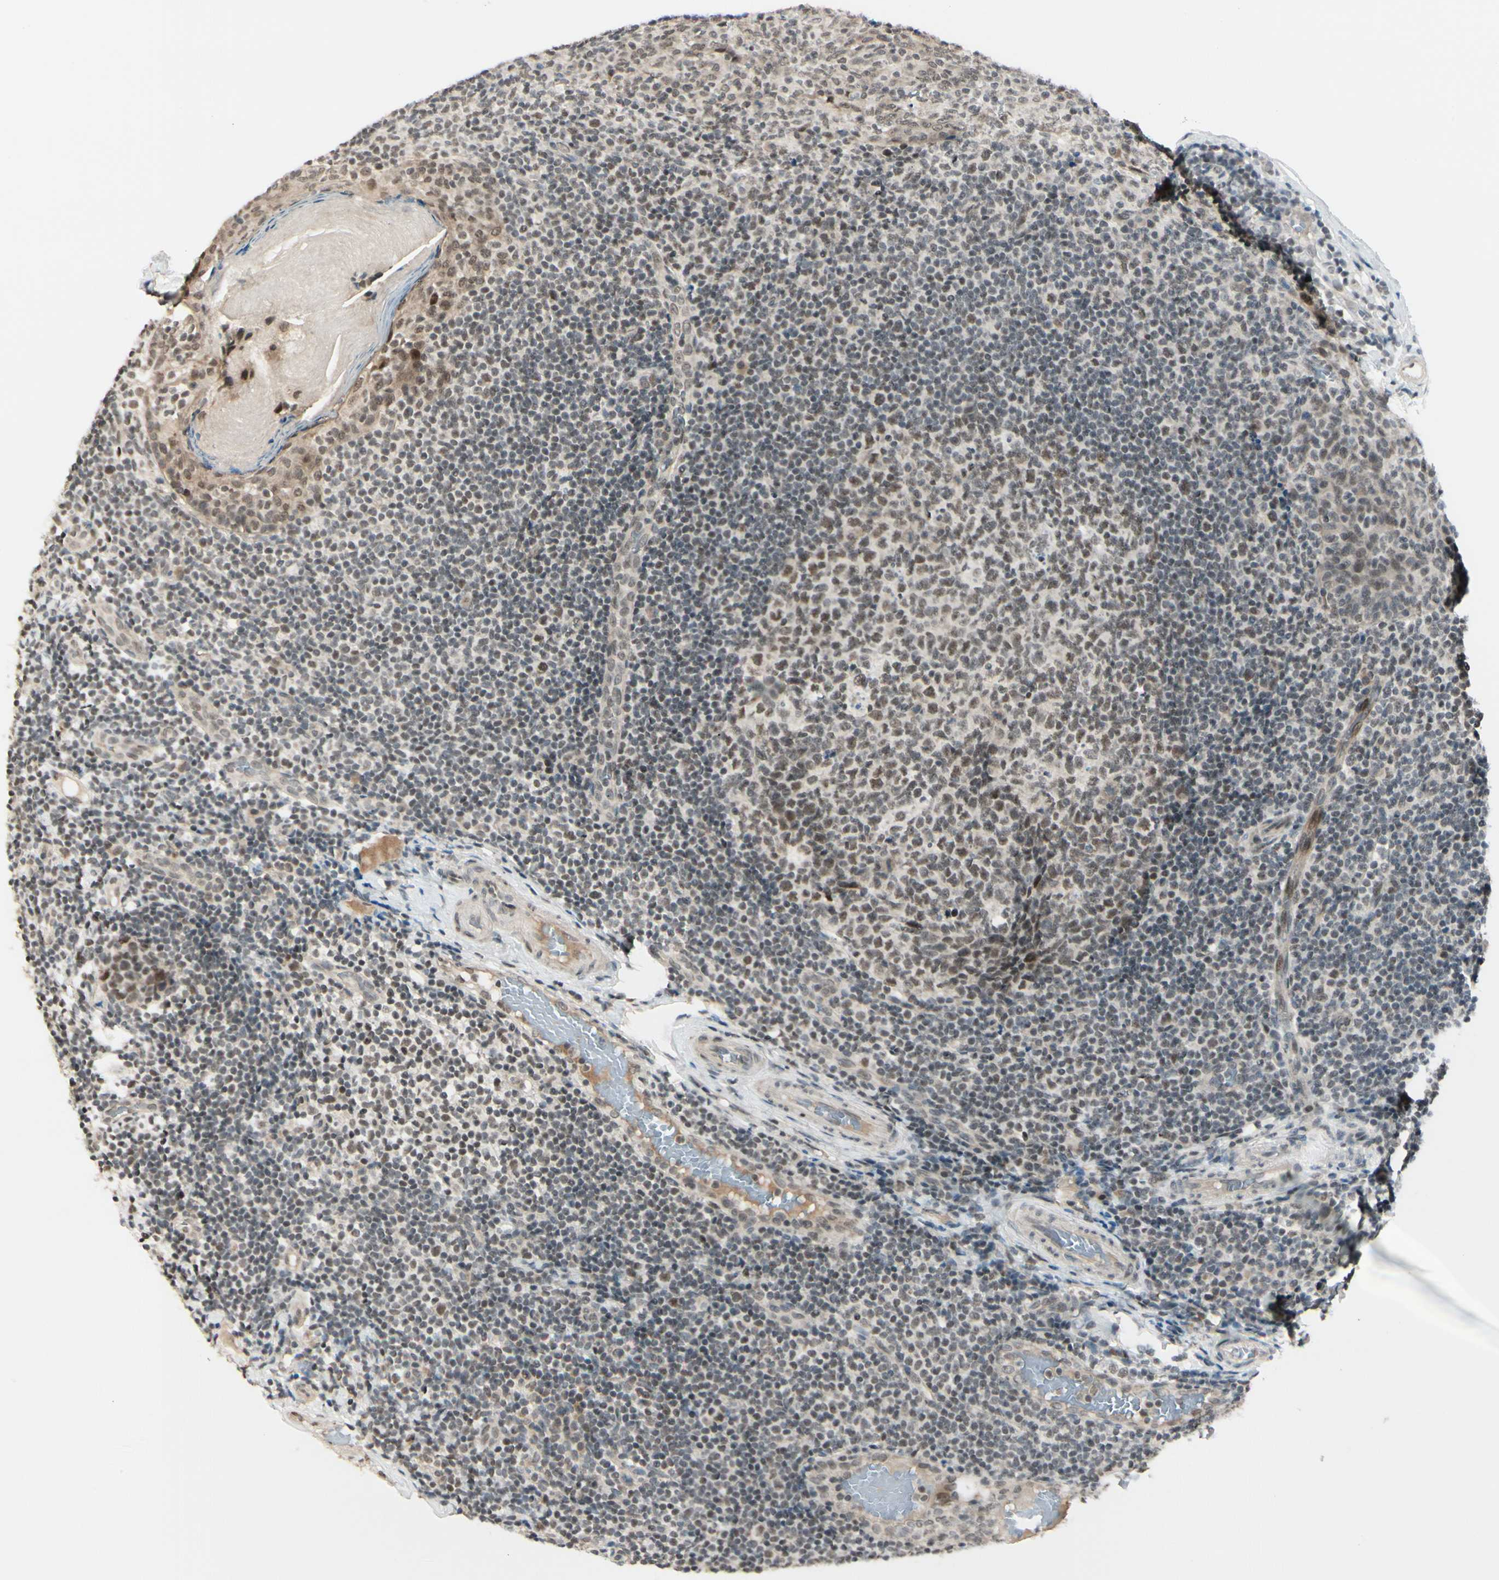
{"staining": {"intensity": "weak", "quantity": "25%-75%", "location": "cytoplasmic/membranous,nuclear"}, "tissue": "tonsil", "cell_type": "Germinal center cells", "image_type": "normal", "snomed": [{"axis": "morphology", "description": "Normal tissue, NOS"}, {"axis": "topography", "description": "Tonsil"}], "caption": "Brown immunohistochemical staining in unremarkable human tonsil exhibits weak cytoplasmic/membranous,nuclear positivity in approximately 25%-75% of germinal center cells.", "gene": "BRMS1", "patient": {"sex": "female", "age": 19}}